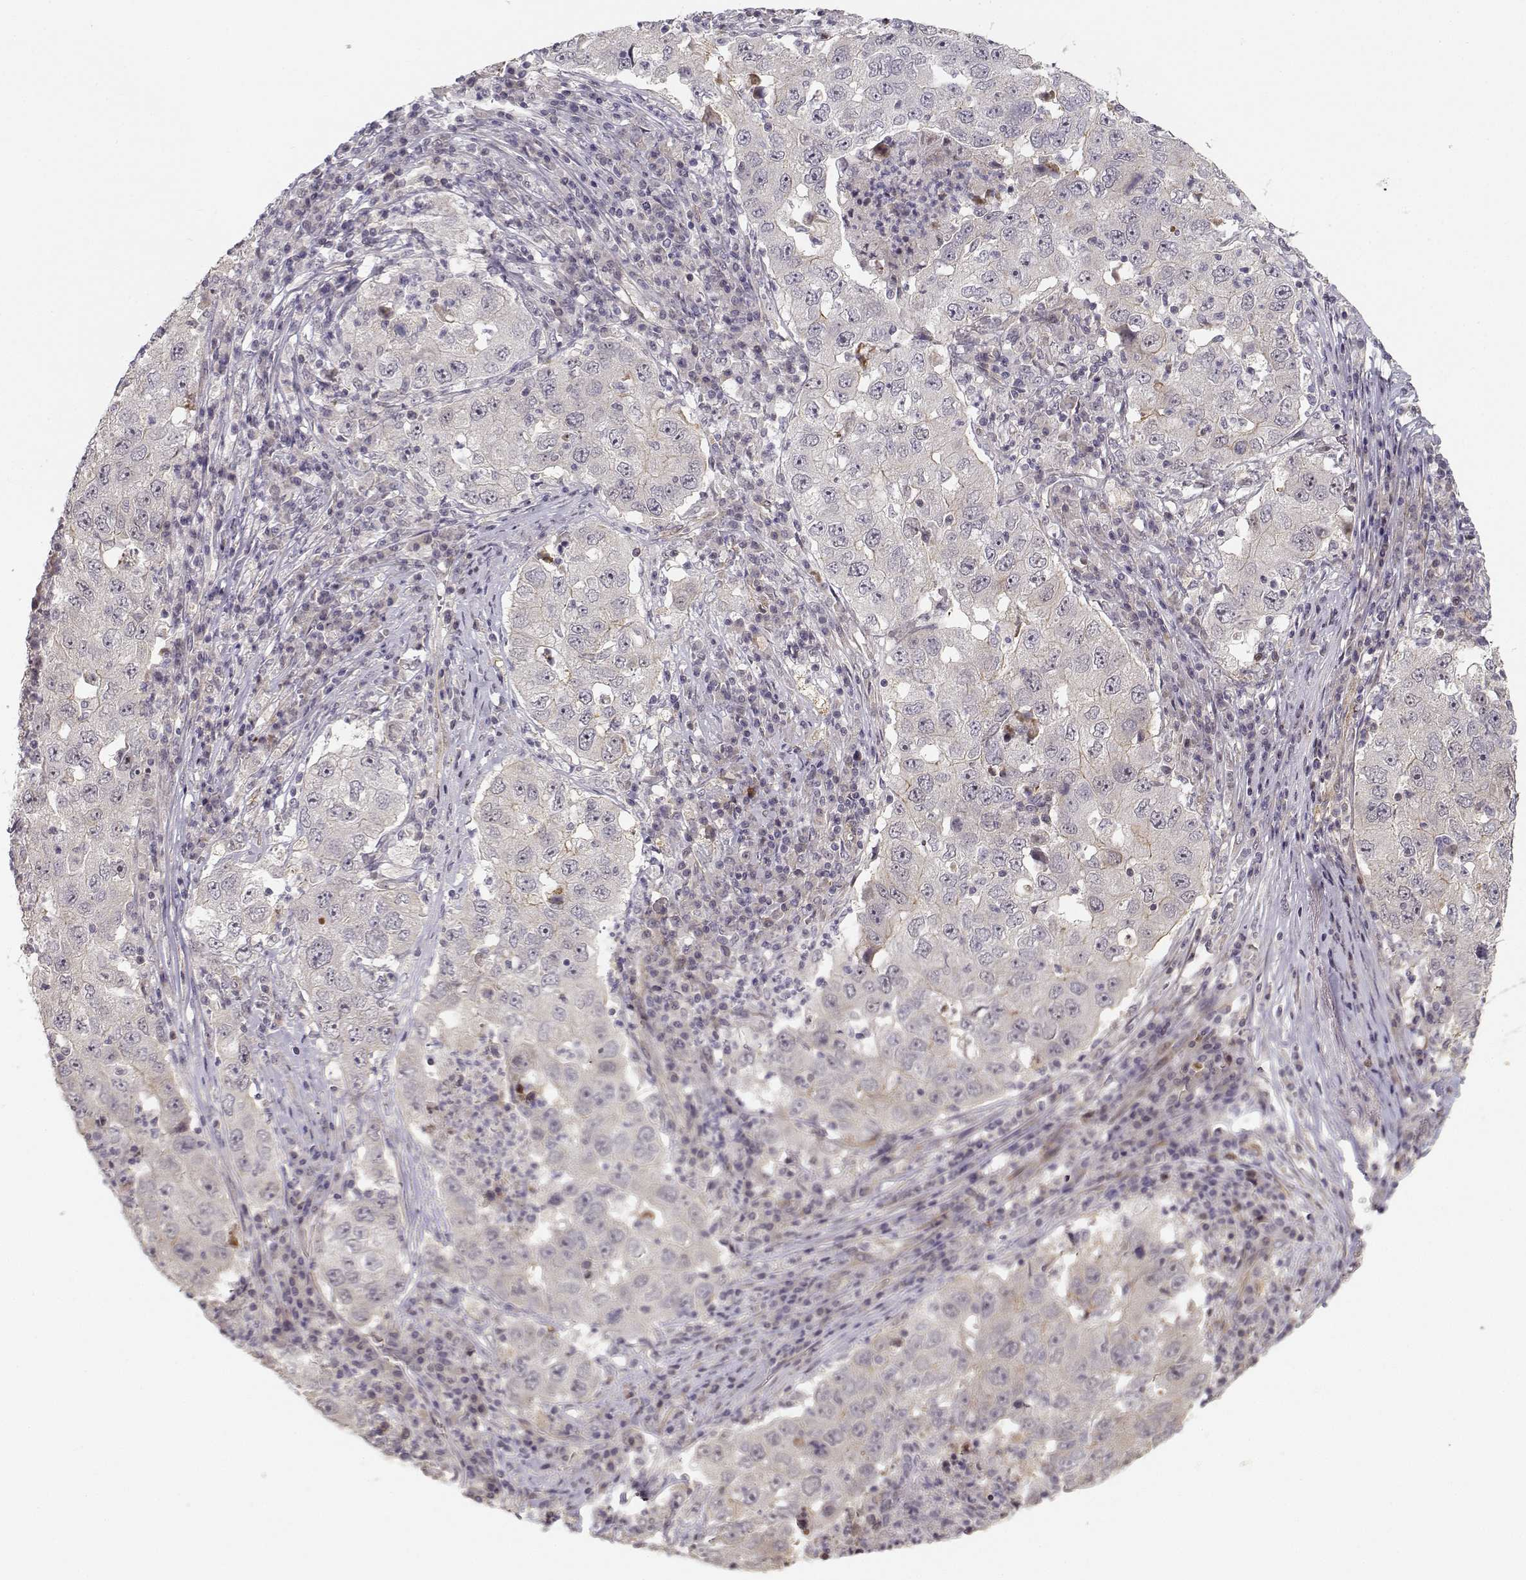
{"staining": {"intensity": "negative", "quantity": "none", "location": "none"}, "tissue": "lung cancer", "cell_type": "Tumor cells", "image_type": "cancer", "snomed": [{"axis": "morphology", "description": "Adenocarcinoma, NOS"}, {"axis": "topography", "description": "Lung"}], "caption": "Tumor cells are negative for protein expression in human lung cancer. The staining was performed using DAB (3,3'-diaminobenzidine) to visualize the protein expression in brown, while the nuclei were stained in blue with hematoxylin (Magnification: 20x).", "gene": "RGS9BP", "patient": {"sex": "male", "age": 73}}